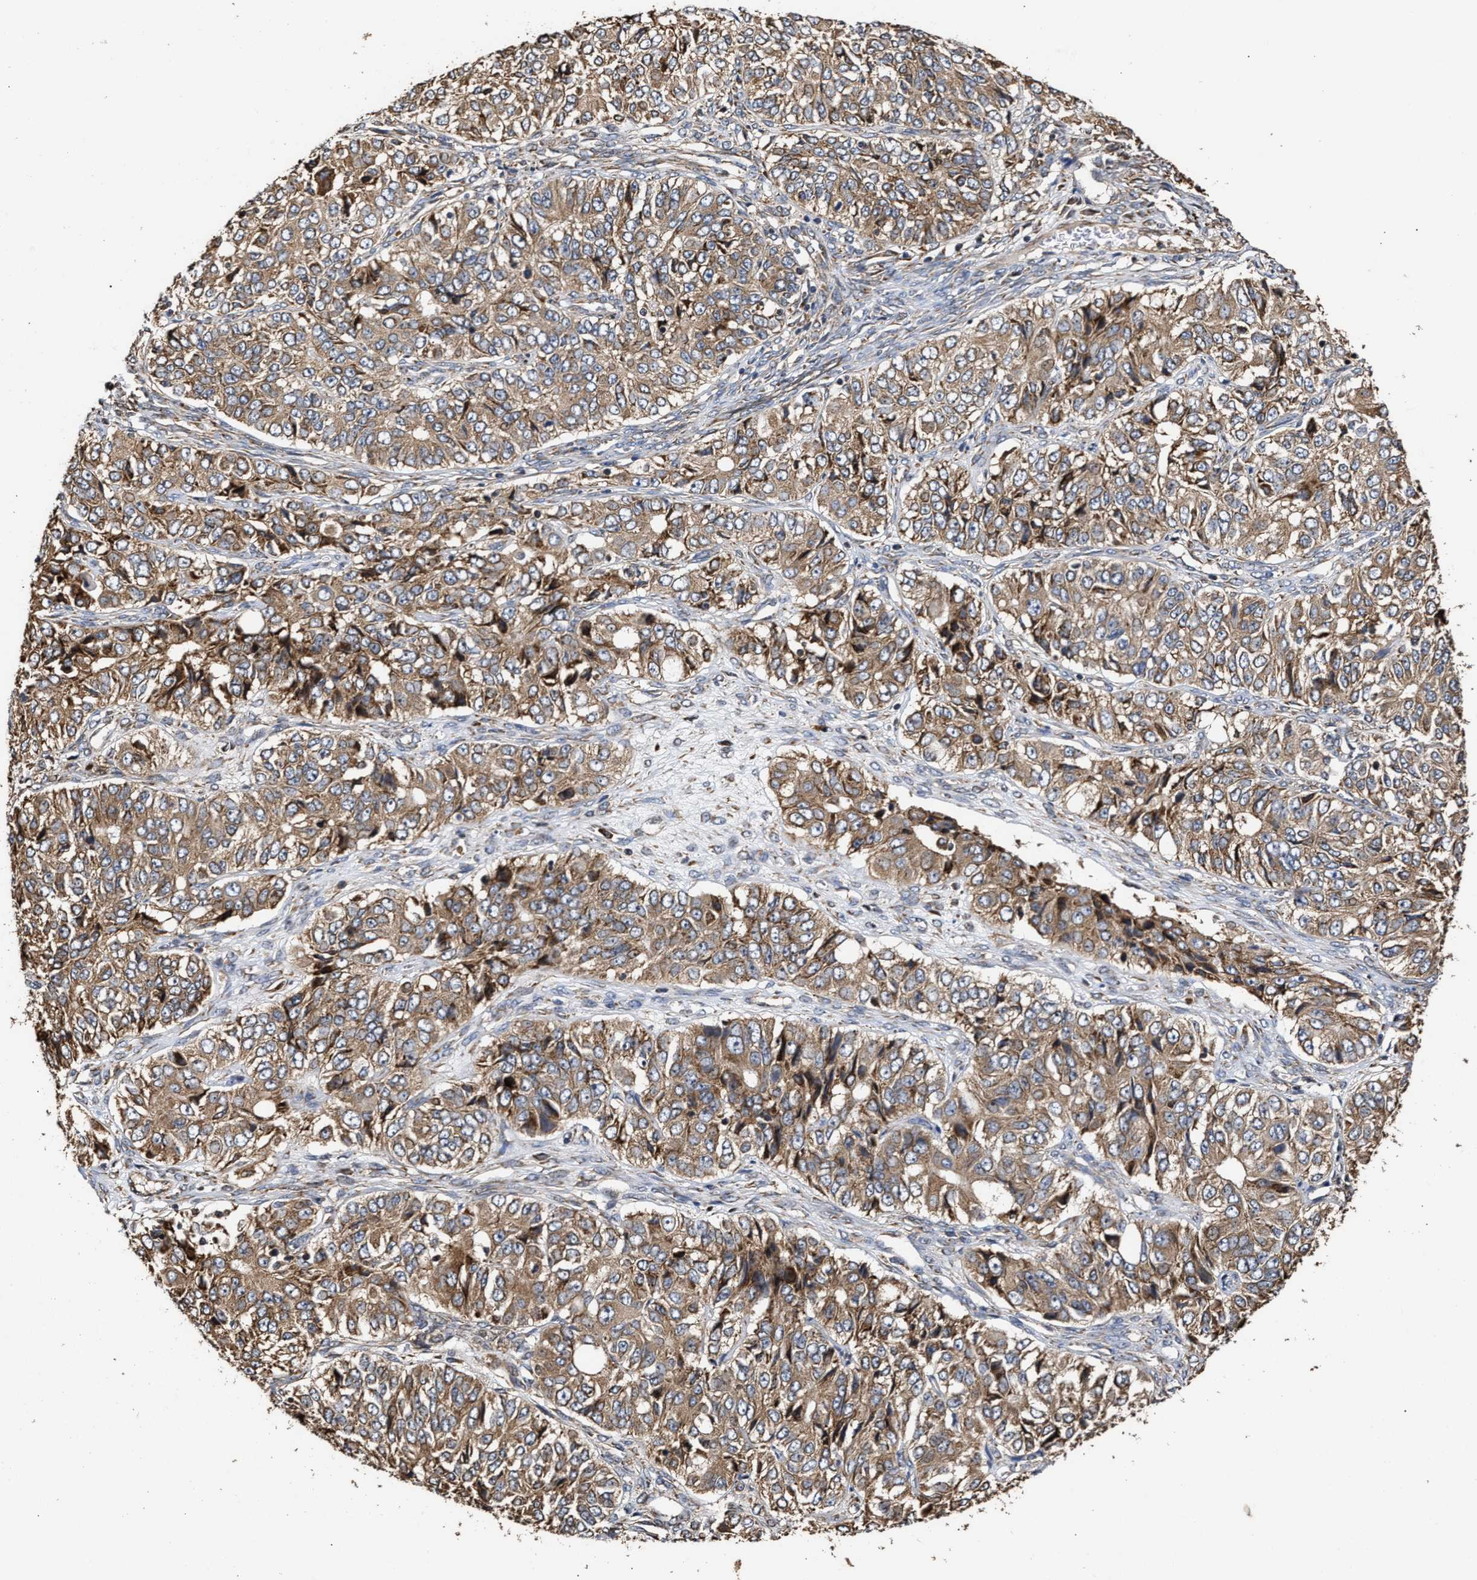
{"staining": {"intensity": "moderate", "quantity": ">75%", "location": "cytoplasmic/membranous"}, "tissue": "ovarian cancer", "cell_type": "Tumor cells", "image_type": "cancer", "snomed": [{"axis": "morphology", "description": "Carcinoma, endometroid"}, {"axis": "topography", "description": "Ovary"}], "caption": "Ovarian cancer (endometroid carcinoma) stained with DAB (3,3'-diaminobenzidine) IHC displays medium levels of moderate cytoplasmic/membranous positivity in approximately >75% of tumor cells.", "gene": "GOSR1", "patient": {"sex": "female", "age": 51}}